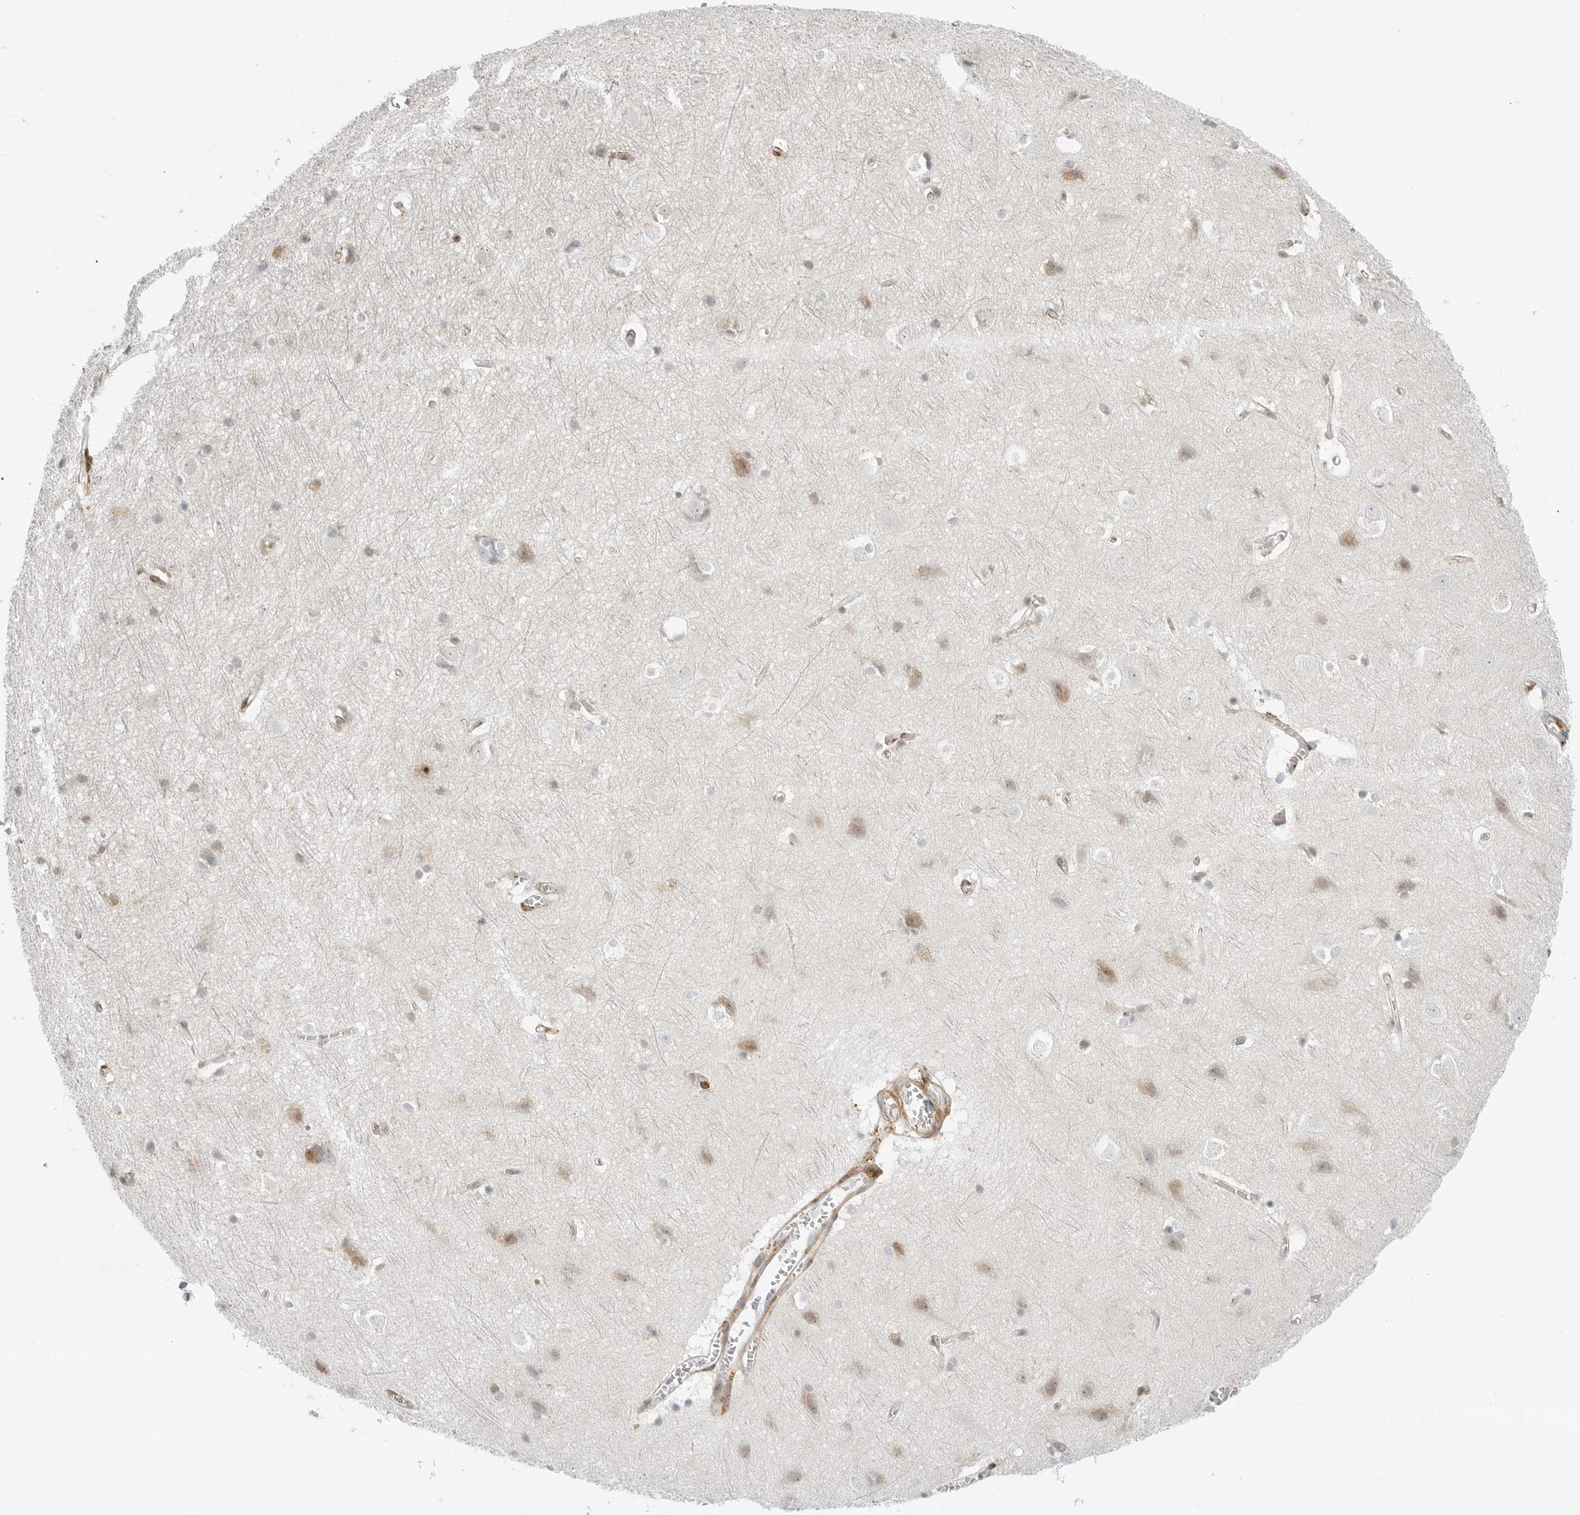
{"staining": {"intensity": "moderate", "quantity": "25%-75%", "location": "cytoplasmic/membranous"}, "tissue": "cerebral cortex", "cell_type": "Endothelial cells", "image_type": "normal", "snomed": [{"axis": "morphology", "description": "Normal tissue, NOS"}, {"axis": "topography", "description": "Cerebral cortex"}], "caption": "Protein staining demonstrates moderate cytoplasmic/membranous staining in approximately 25%-75% of endothelial cells in normal cerebral cortex.", "gene": "C1QTNF1", "patient": {"sex": "male", "age": 54}}